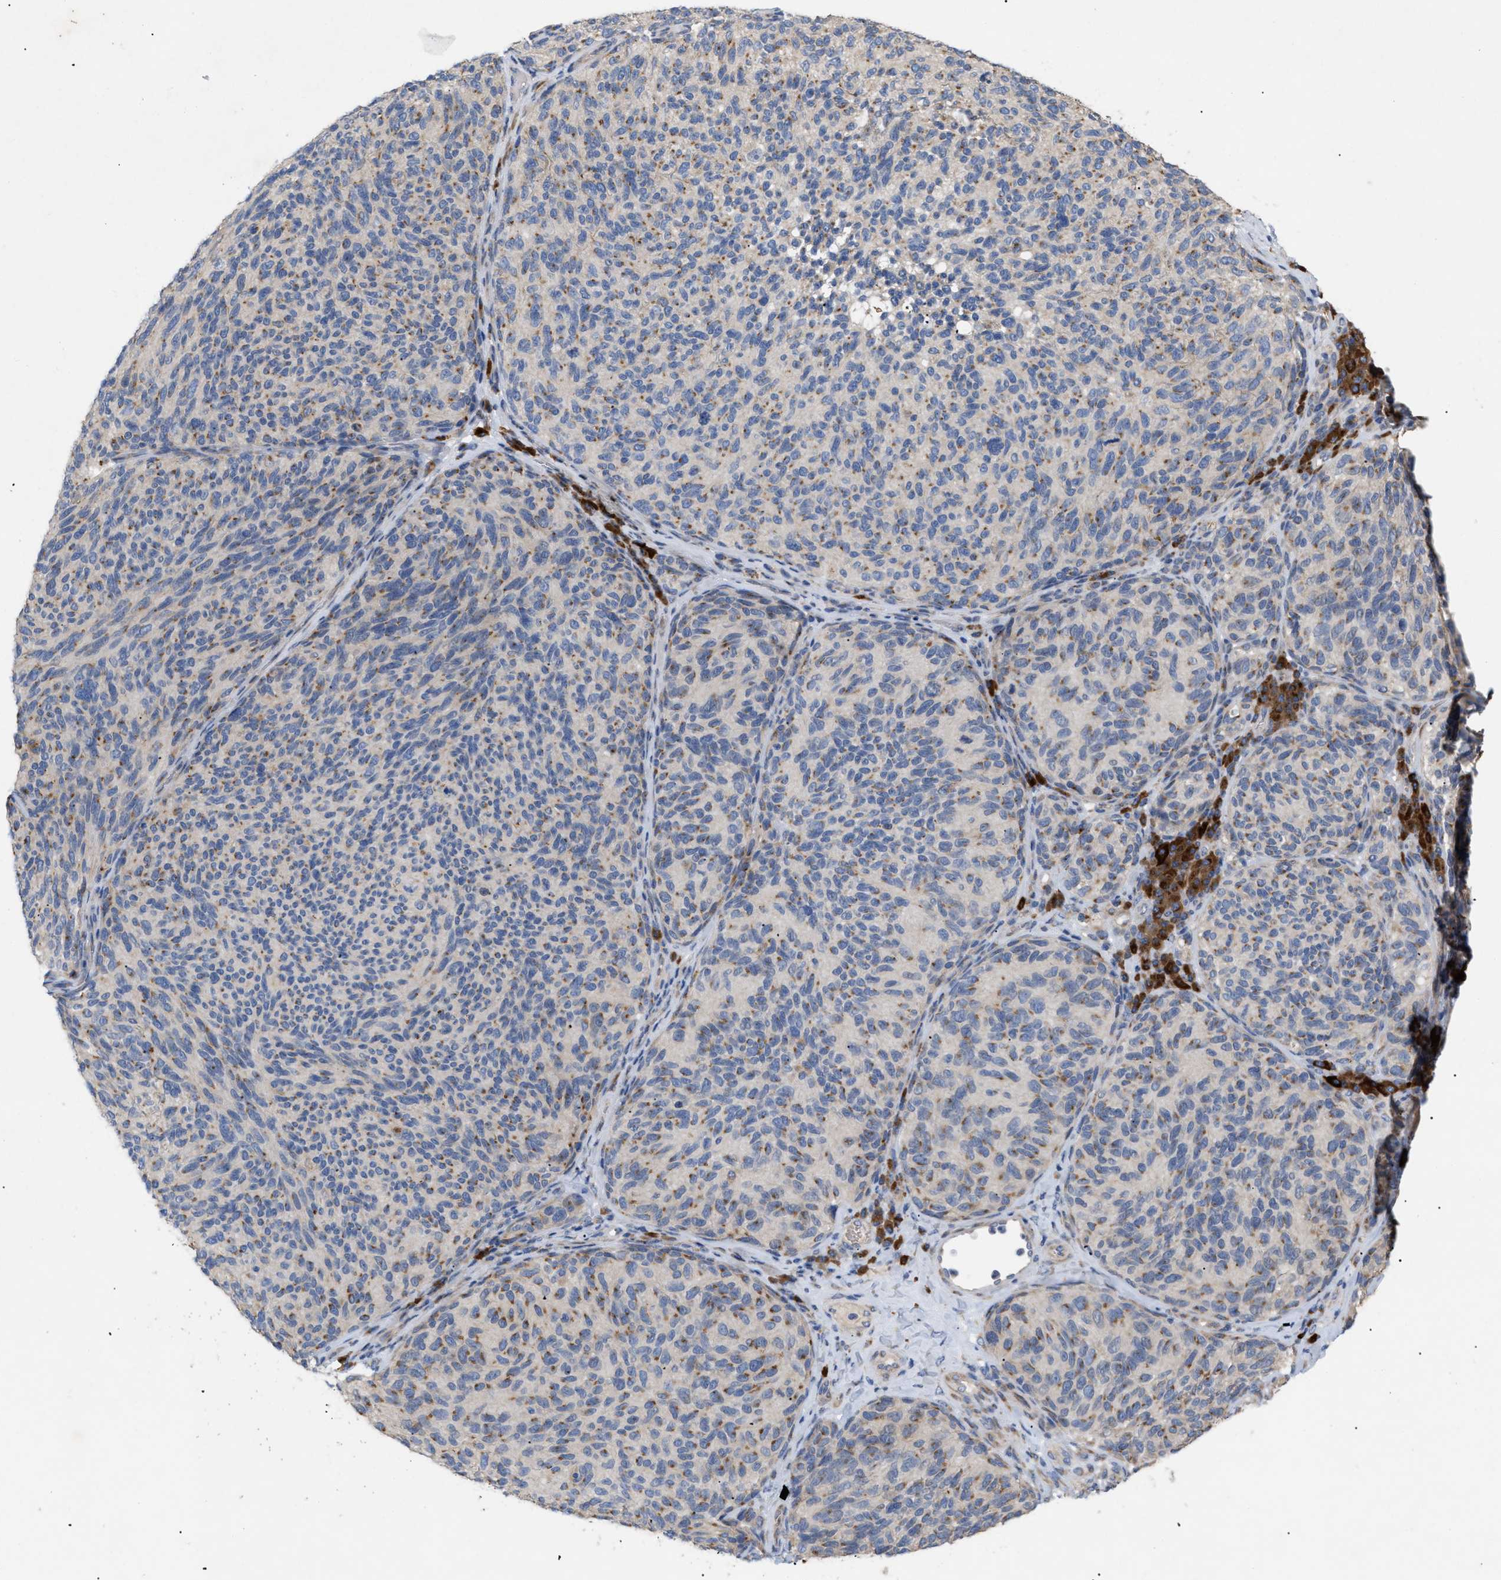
{"staining": {"intensity": "moderate", "quantity": "25%-75%", "location": "cytoplasmic/membranous"}, "tissue": "melanoma", "cell_type": "Tumor cells", "image_type": "cancer", "snomed": [{"axis": "morphology", "description": "Malignant melanoma, NOS"}, {"axis": "topography", "description": "Skin"}], "caption": "DAB (3,3'-diaminobenzidine) immunohistochemical staining of malignant melanoma exhibits moderate cytoplasmic/membranous protein positivity in about 25%-75% of tumor cells.", "gene": "SLC50A1", "patient": {"sex": "female", "age": 73}}